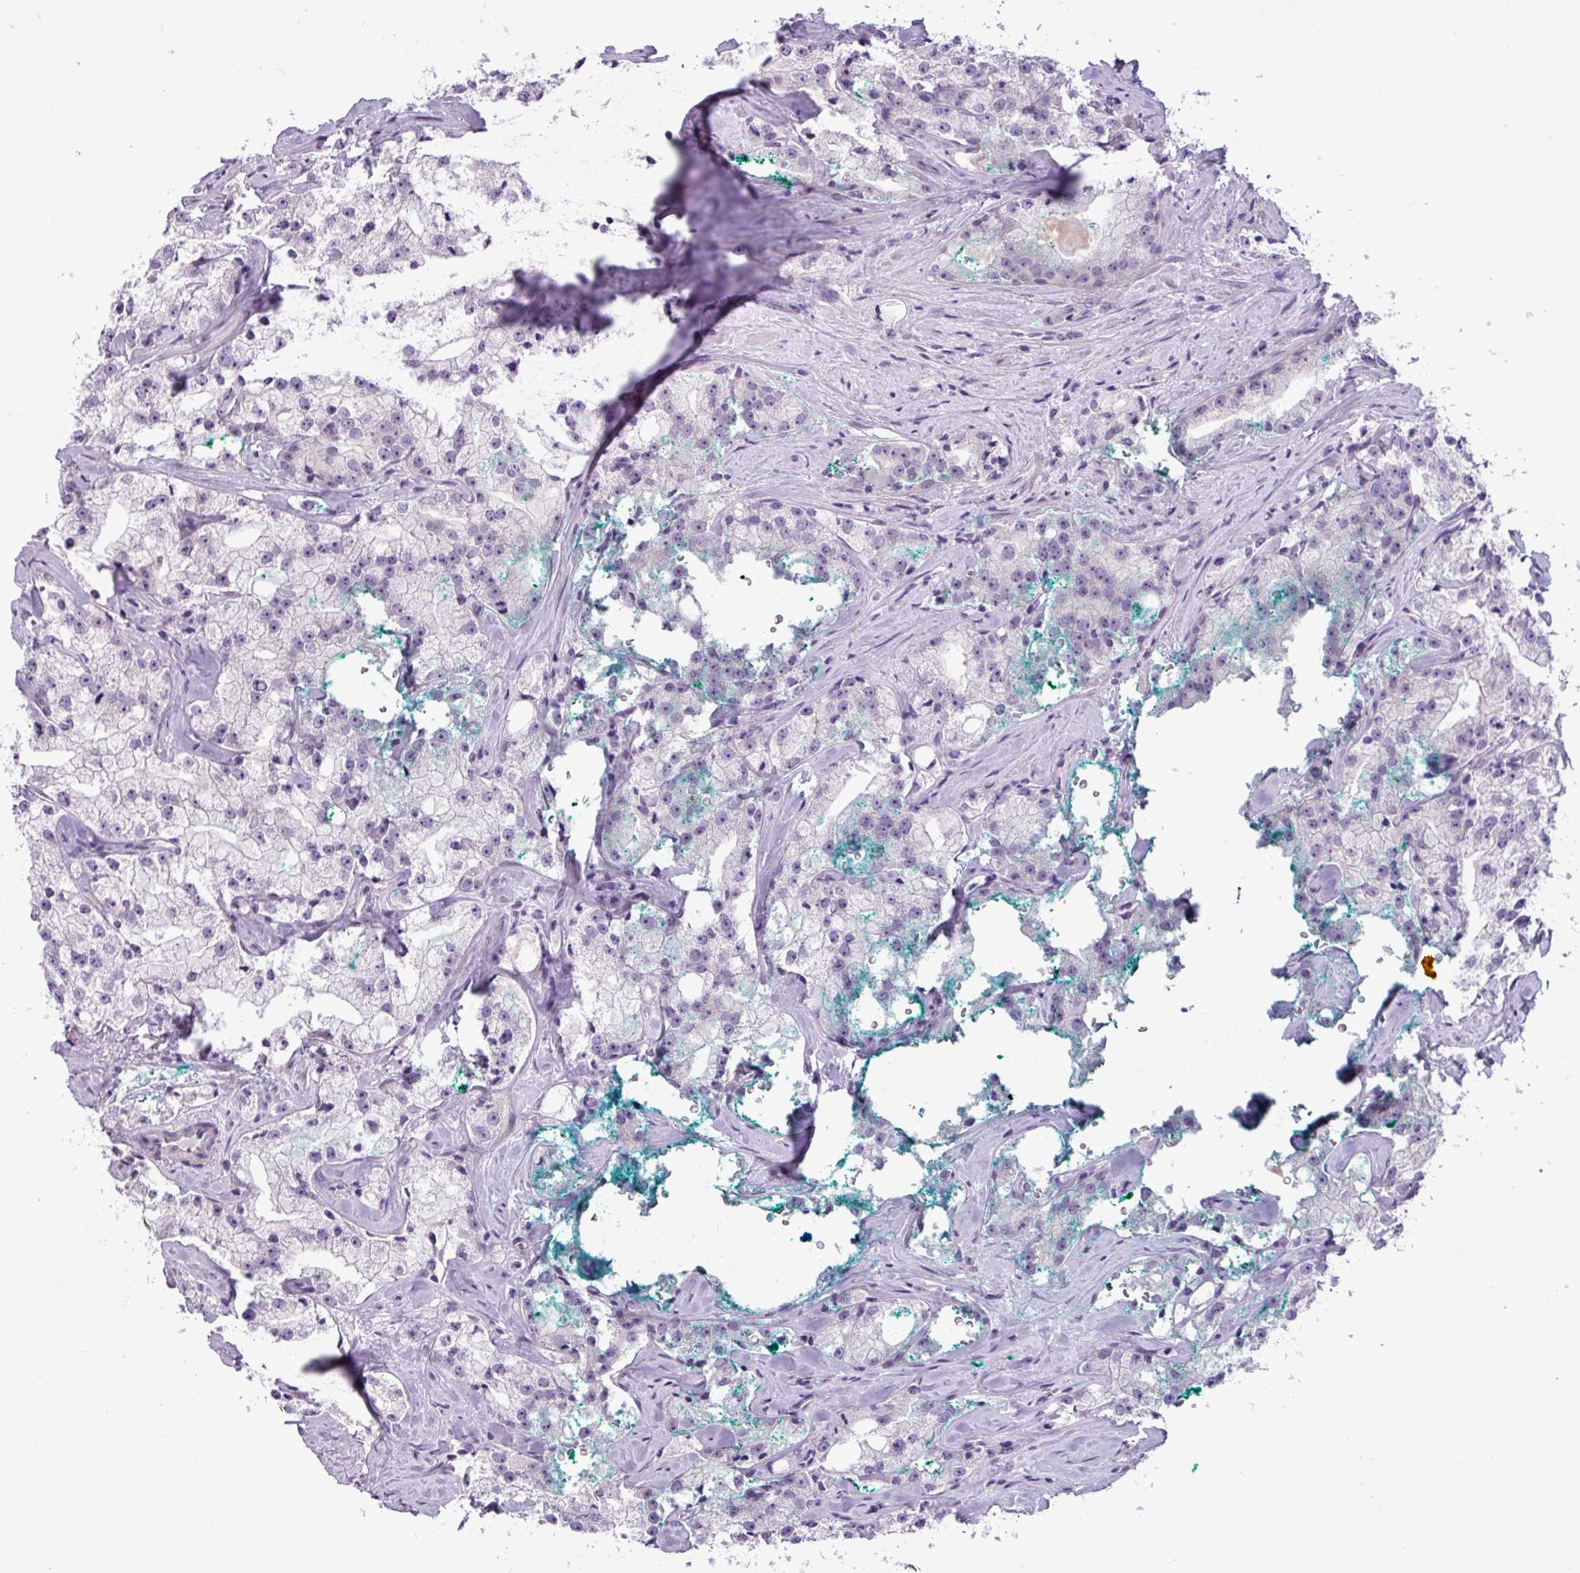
{"staining": {"intensity": "negative", "quantity": "none", "location": "none"}, "tissue": "prostate cancer", "cell_type": "Tumor cells", "image_type": "cancer", "snomed": [{"axis": "morphology", "description": "Adenocarcinoma, High grade"}, {"axis": "topography", "description": "Prostate"}], "caption": "Tumor cells are negative for brown protein staining in prostate cancer.", "gene": "PNLDC1", "patient": {"sex": "male", "age": 64}}